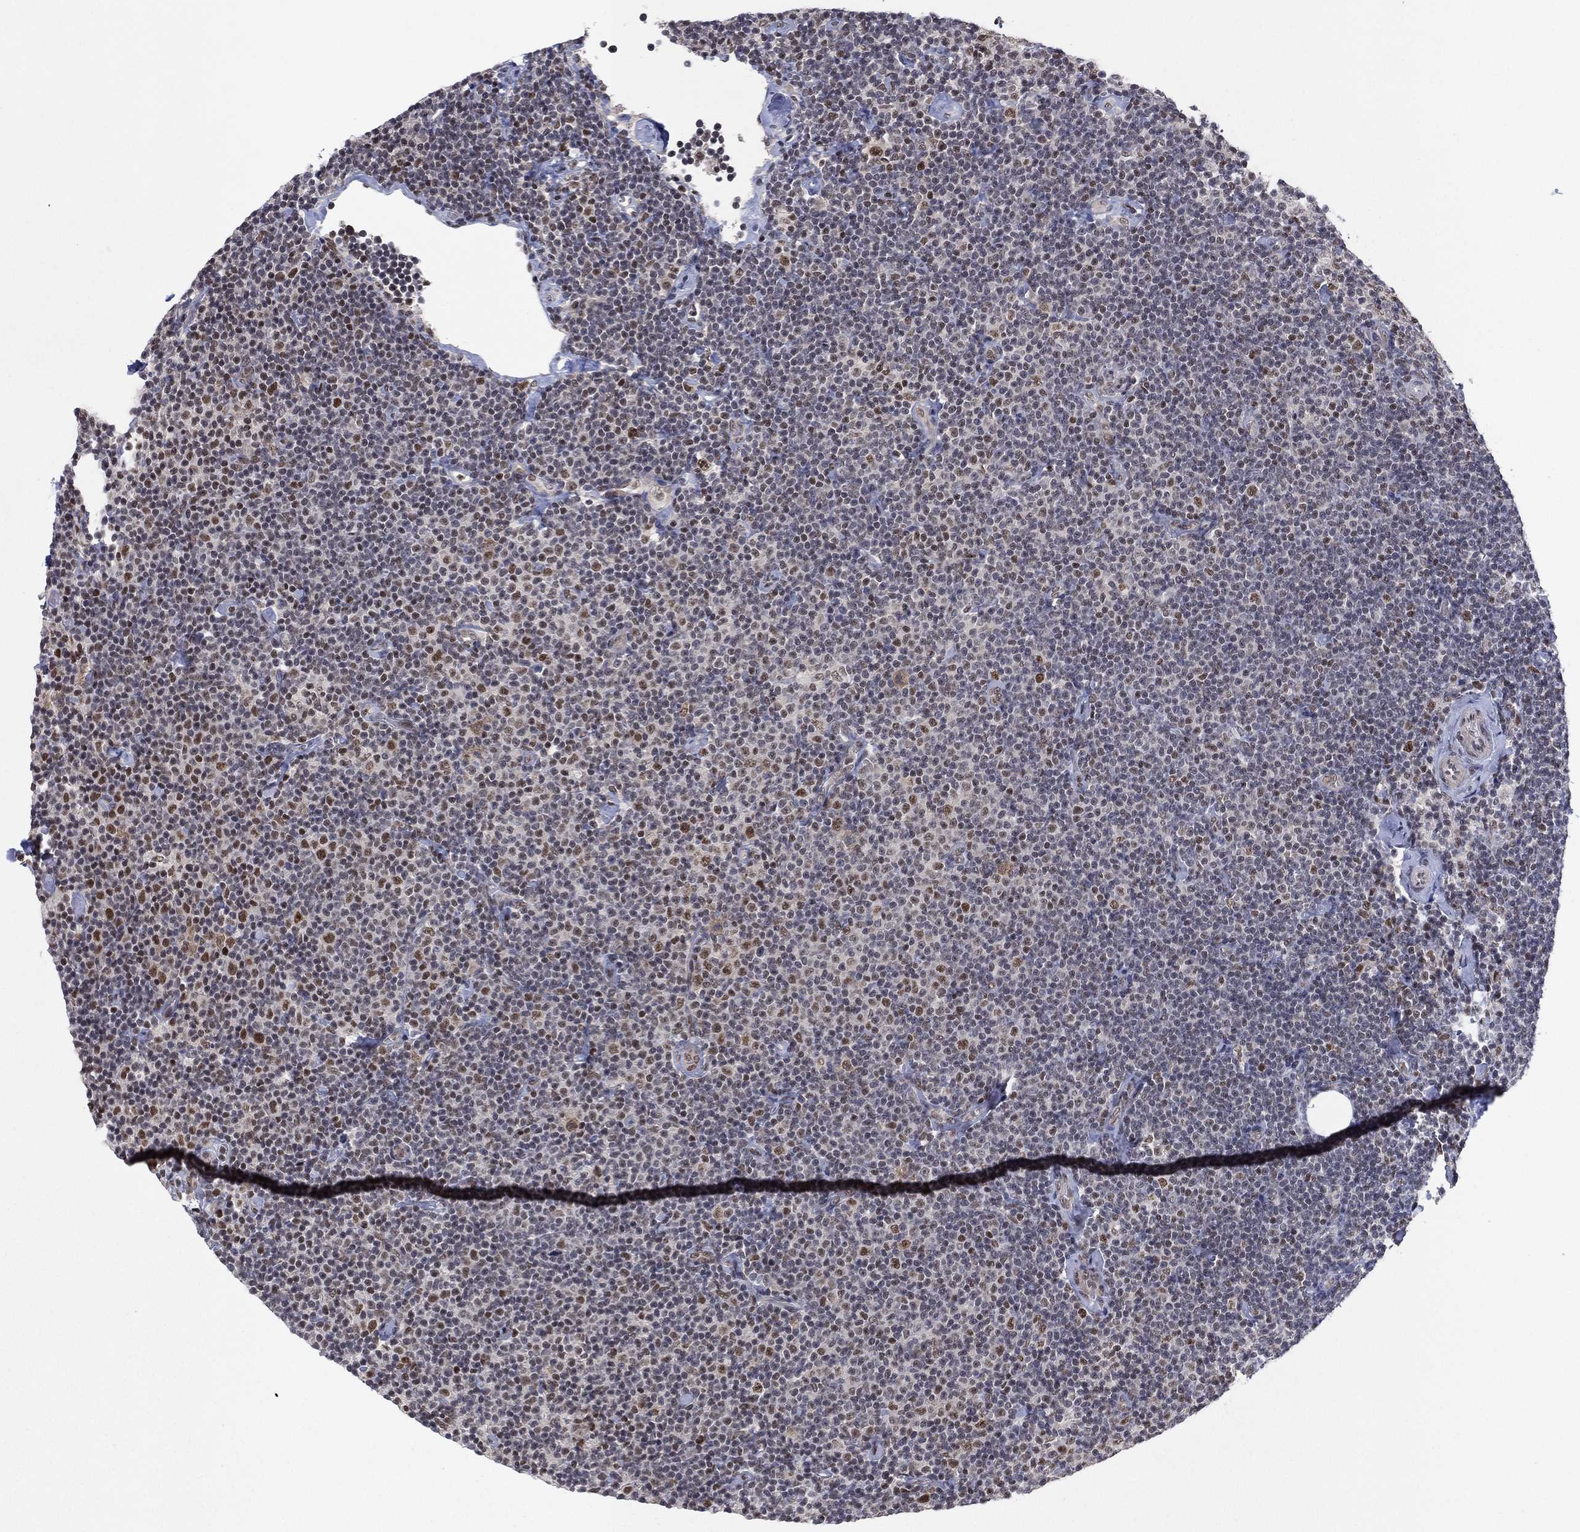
{"staining": {"intensity": "negative", "quantity": "none", "location": "none"}, "tissue": "lymphoma", "cell_type": "Tumor cells", "image_type": "cancer", "snomed": [{"axis": "morphology", "description": "Malignant lymphoma, non-Hodgkin's type, Low grade"}, {"axis": "topography", "description": "Lymph node"}], "caption": "Tumor cells show no significant protein expression in lymphoma.", "gene": "DGCR8", "patient": {"sex": "male", "age": 81}}